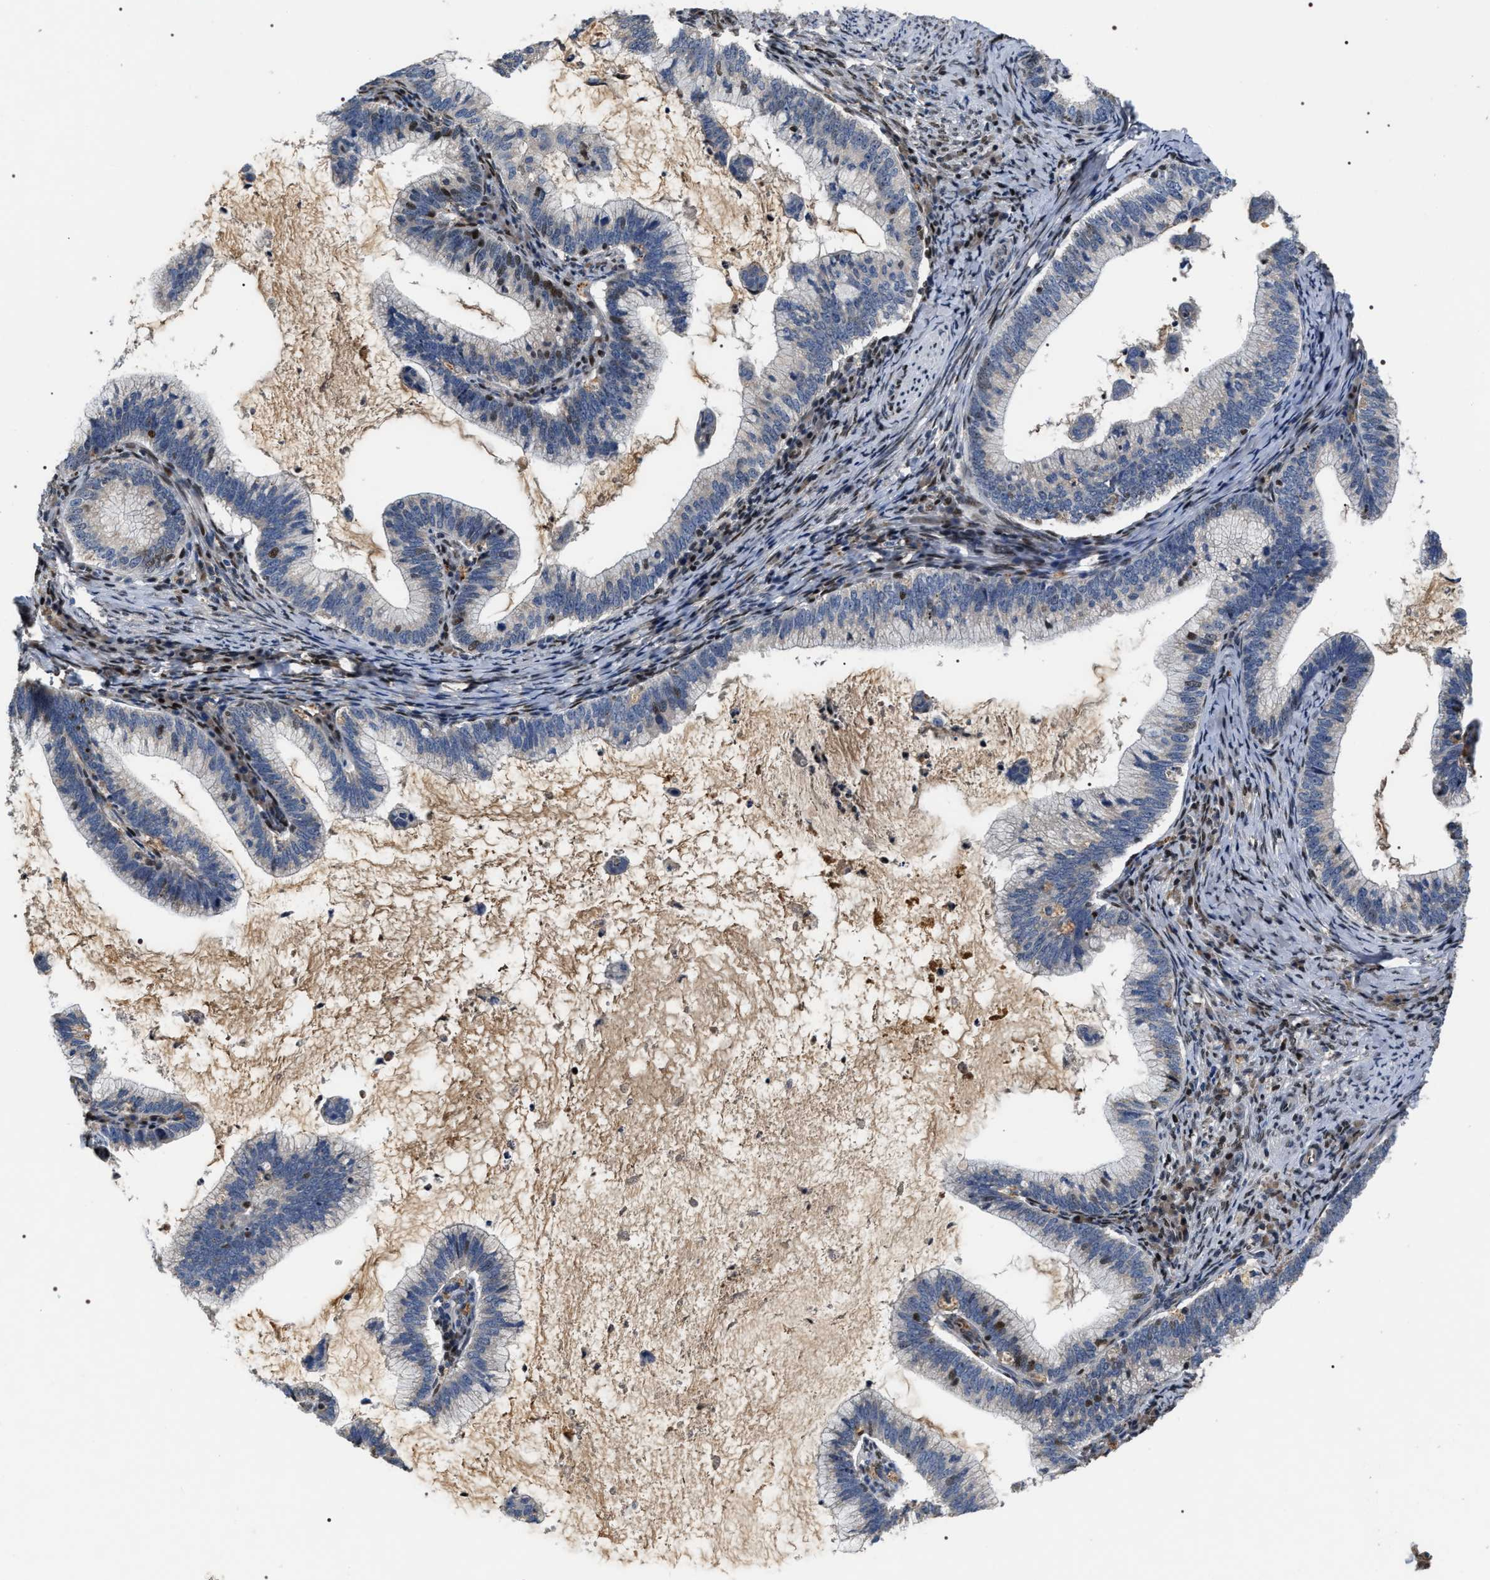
{"staining": {"intensity": "moderate", "quantity": "<25%", "location": "nuclear"}, "tissue": "cervical cancer", "cell_type": "Tumor cells", "image_type": "cancer", "snomed": [{"axis": "morphology", "description": "Adenocarcinoma, NOS"}, {"axis": "topography", "description": "Cervix"}], "caption": "An IHC image of tumor tissue is shown. Protein staining in brown highlights moderate nuclear positivity in cervical adenocarcinoma within tumor cells.", "gene": "C7orf25", "patient": {"sex": "female", "age": 36}}